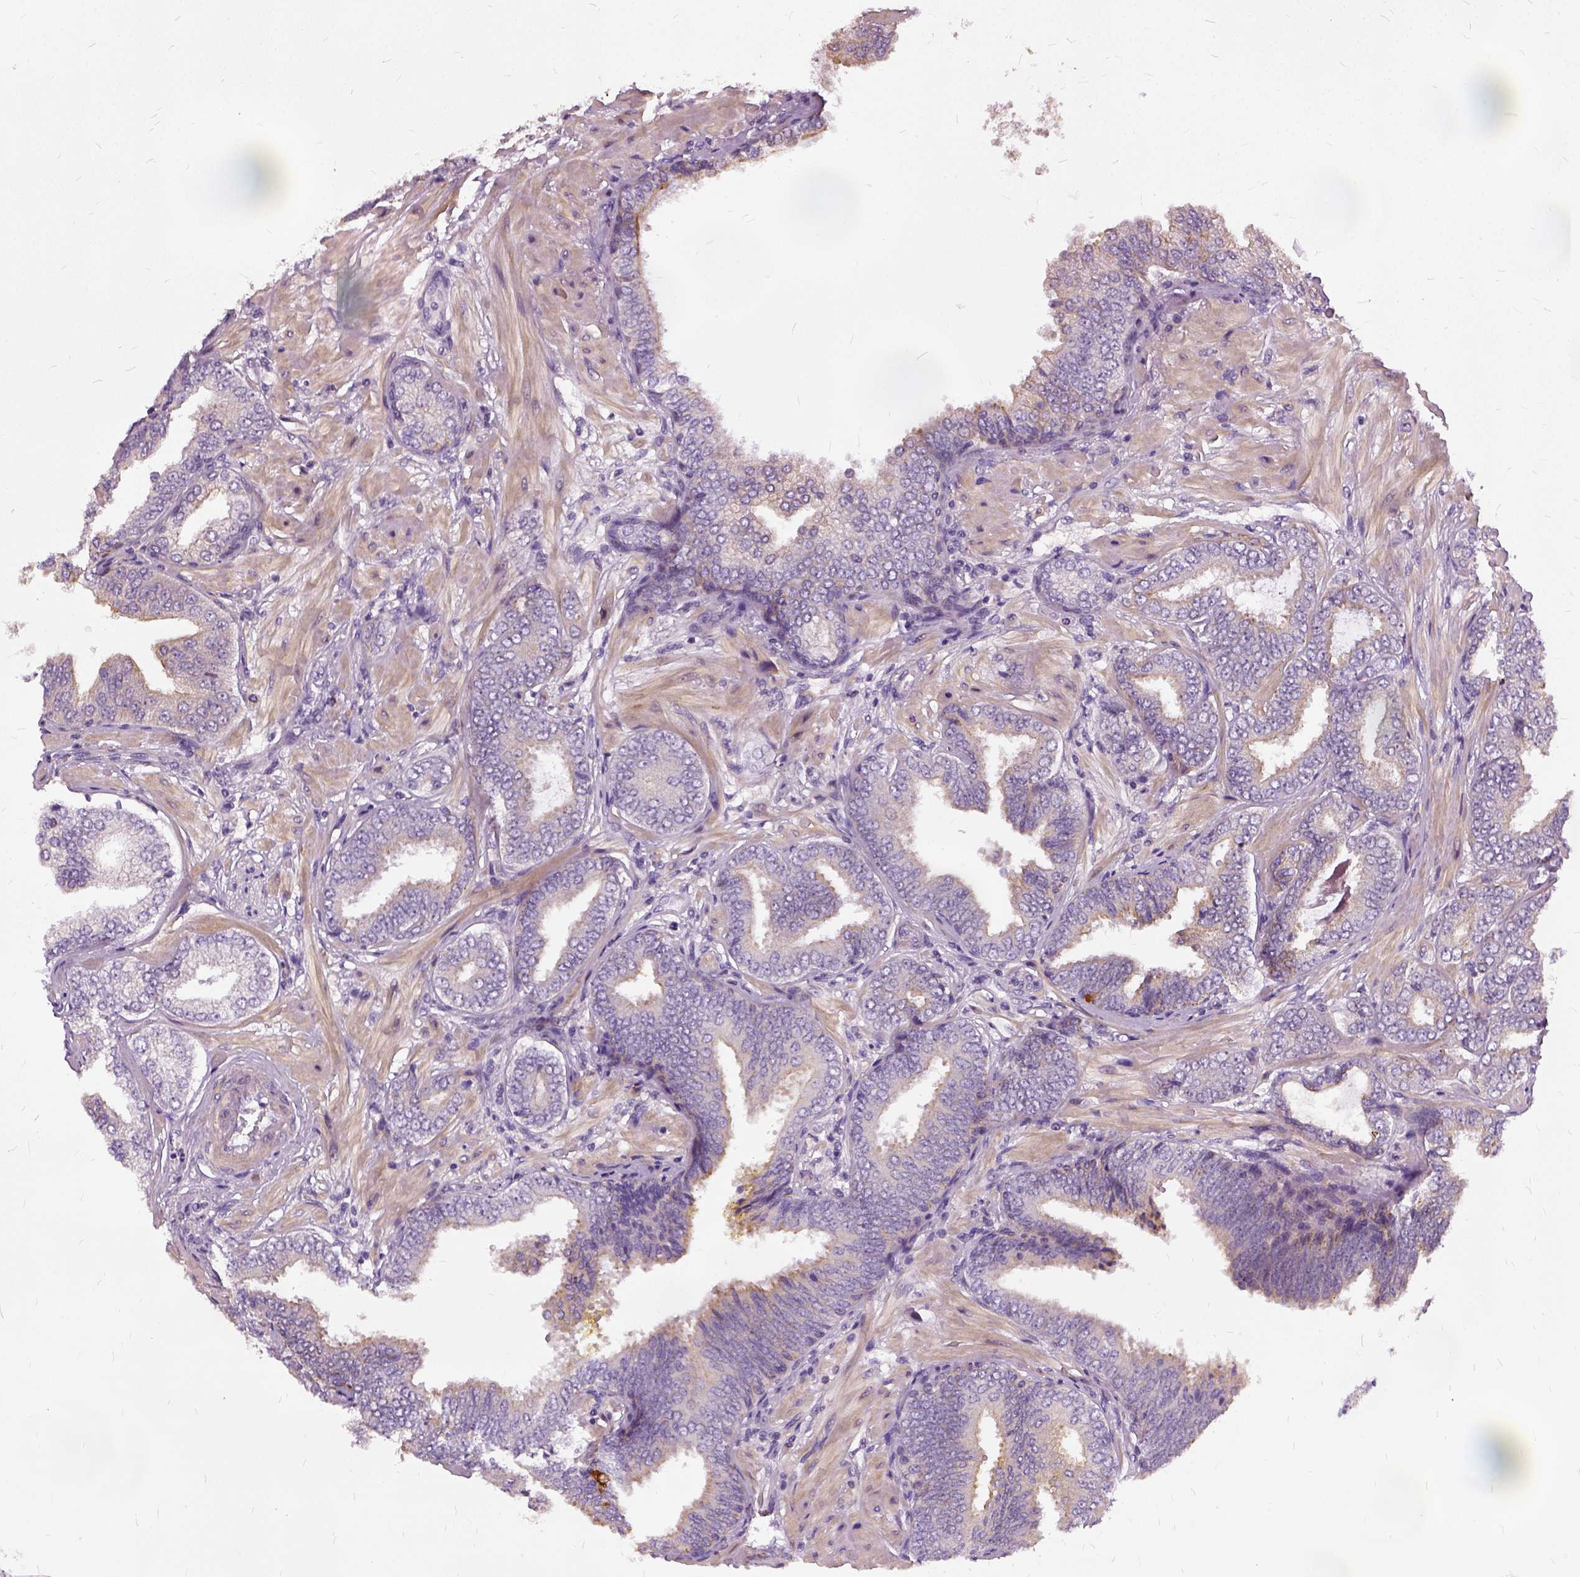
{"staining": {"intensity": "negative", "quantity": "none", "location": "none"}, "tissue": "prostate cancer", "cell_type": "Tumor cells", "image_type": "cancer", "snomed": [{"axis": "morphology", "description": "Adenocarcinoma, Low grade"}, {"axis": "topography", "description": "Prostate"}], "caption": "A high-resolution micrograph shows immunohistochemistry (IHC) staining of prostate cancer (low-grade adenocarcinoma), which demonstrates no significant positivity in tumor cells.", "gene": "ILRUN", "patient": {"sex": "male", "age": 55}}